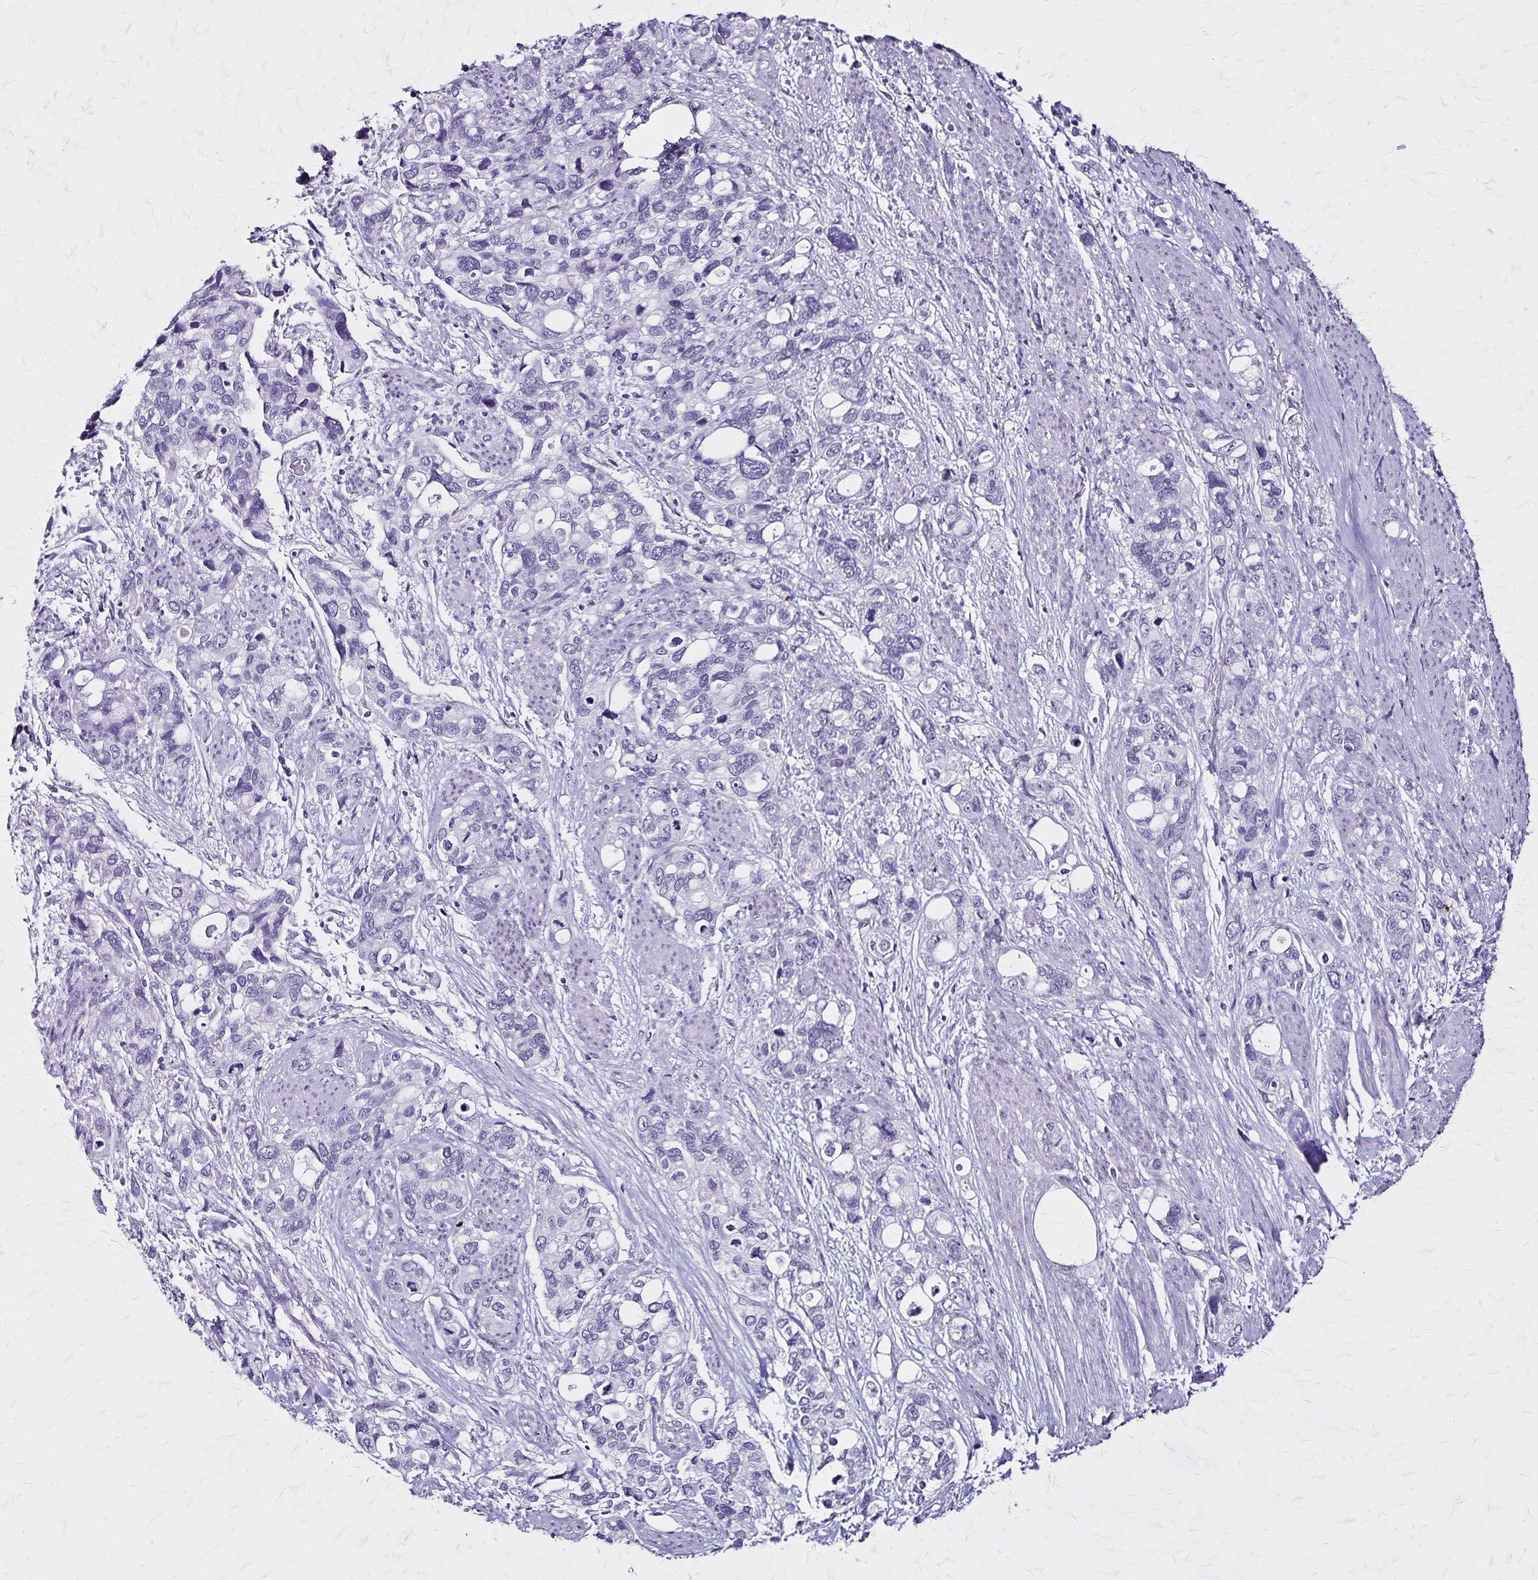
{"staining": {"intensity": "negative", "quantity": "none", "location": "none"}, "tissue": "stomach cancer", "cell_type": "Tumor cells", "image_type": "cancer", "snomed": [{"axis": "morphology", "description": "Adenocarcinoma, NOS"}, {"axis": "topography", "description": "Stomach, upper"}], "caption": "Stomach adenocarcinoma was stained to show a protein in brown. There is no significant staining in tumor cells.", "gene": "KRT2", "patient": {"sex": "female", "age": 81}}